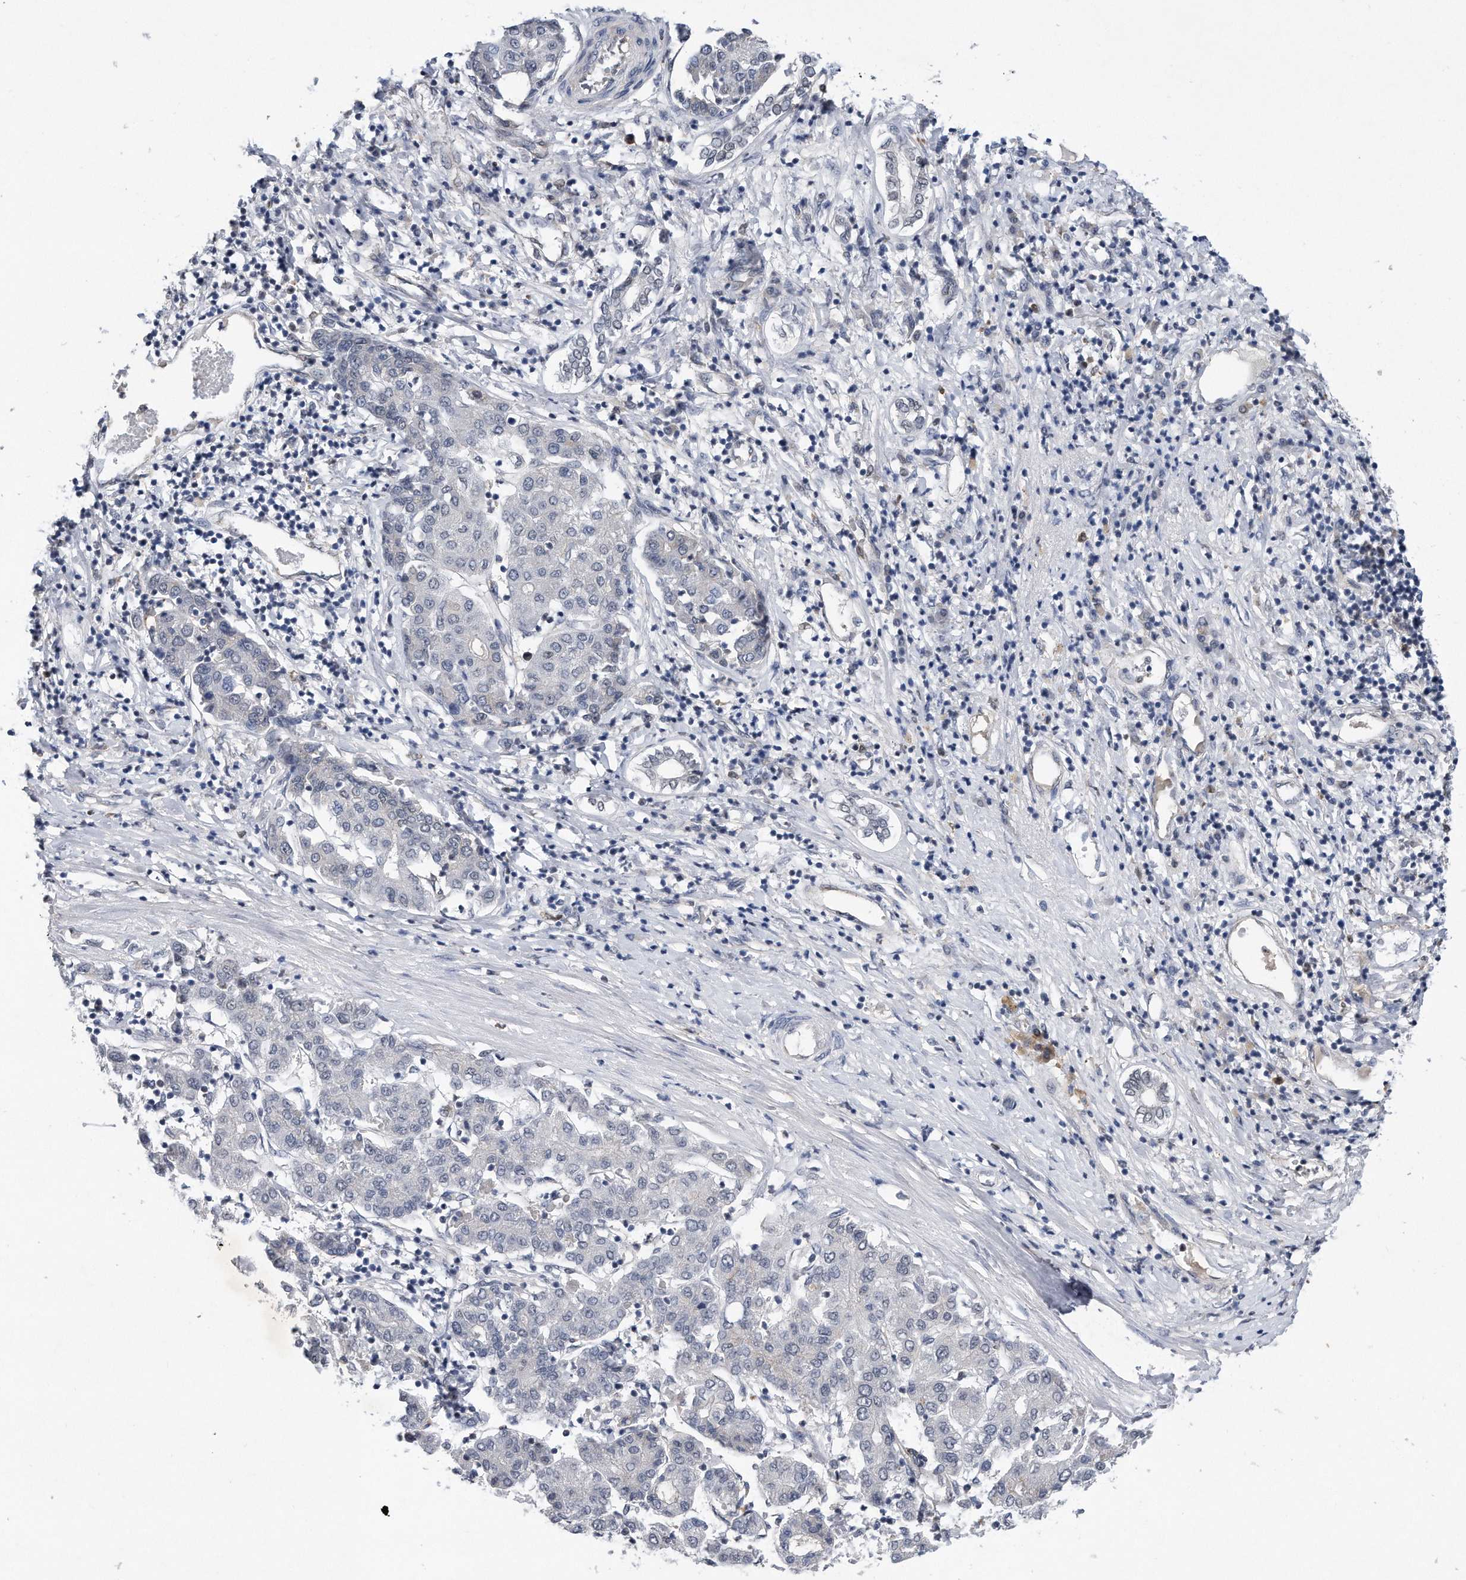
{"staining": {"intensity": "negative", "quantity": "none", "location": "none"}, "tissue": "liver cancer", "cell_type": "Tumor cells", "image_type": "cancer", "snomed": [{"axis": "morphology", "description": "Carcinoma, Hepatocellular, NOS"}, {"axis": "topography", "description": "Liver"}], "caption": "Human liver hepatocellular carcinoma stained for a protein using immunohistochemistry exhibits no staining in tumor cells.", "gene": "TP53INP1", "patient": {"sex": "male", "age": 65}}